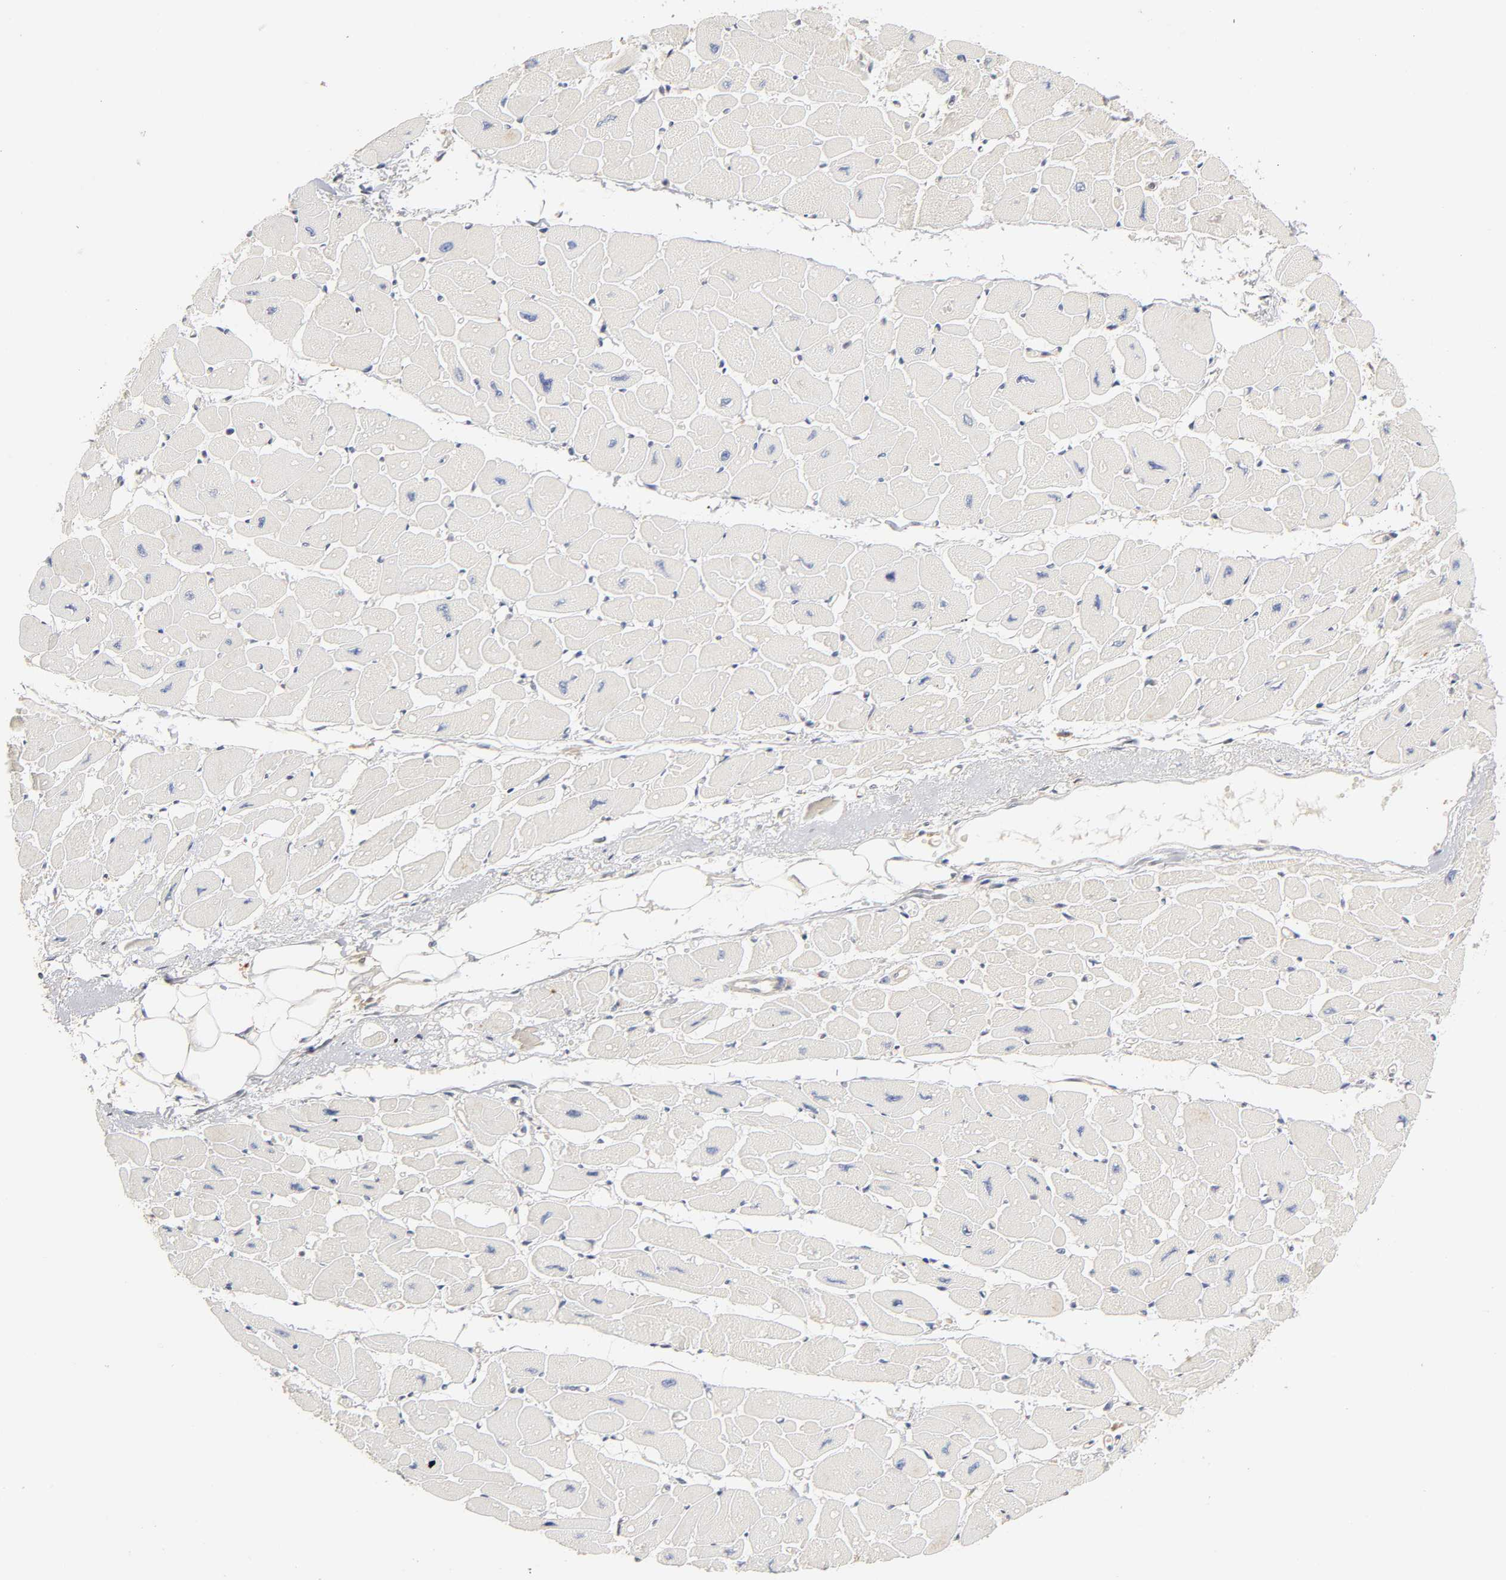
{"staining": {"intensity": "negative", "quantity": "none", "location": "none"}, "tissue": "heart muscle", "cell_type": "Cardiomyocytes", "image_type": "normal", "snomed": [{"axis": "morphology", "description": "Normal tissue, NOS"}, {"axis": "topography", "description": "Heart"}], "caption": "Protein analysis of benign heart muscle shows no significant expression in cardiomyocytes.", "gene": "RHOA", "patient": {"sex": "female", "age": 54}}